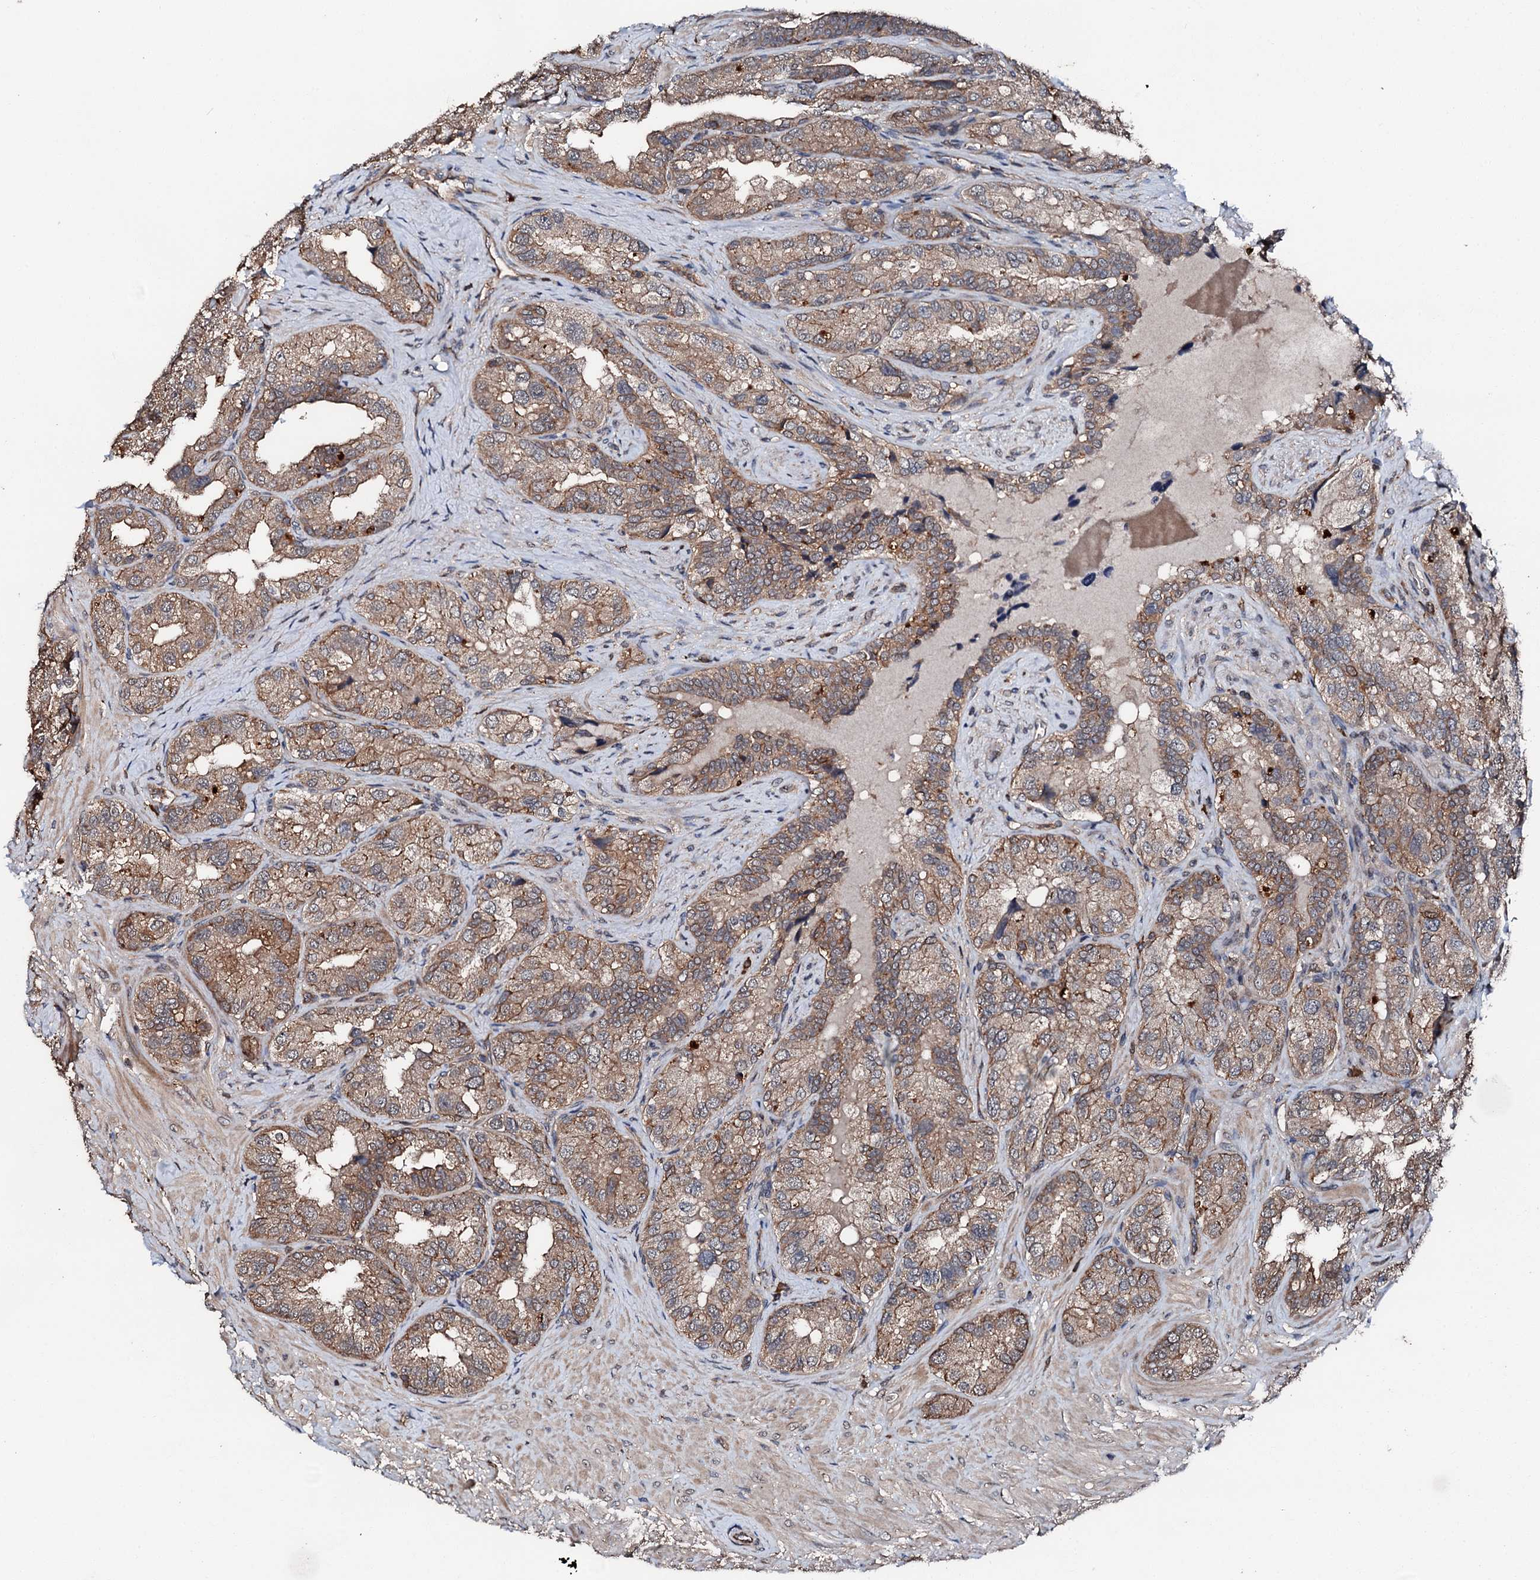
{"staining": {"intensity": "moderate", "quantity": ">75%", "location": "cytoplasmic/membranous"}, "tissue": "seminal vesicle", "cell_type": "Glandular cells", "image_type": "normal", "snomed": [{"axis": "morphology", "description": "Normal tissue, NOS"}, {"axis": "topography", "description": "Seminal veicle"}, {"axis": "topography", "description": "Peripheral nerve tissue"}], "caption": "High-magnification brightfield microscopy of normal seminal vesicle stained with DAB (3,3'-diaminobenzidine) (brown) and counterstained with hematoxylin (blue). glandular cells exhibit moderate cytoplasmic/membranous expression is identified in about>75% of cells.", "gene": "FGD4", "patient": {"sex": "male", "age": 67}}